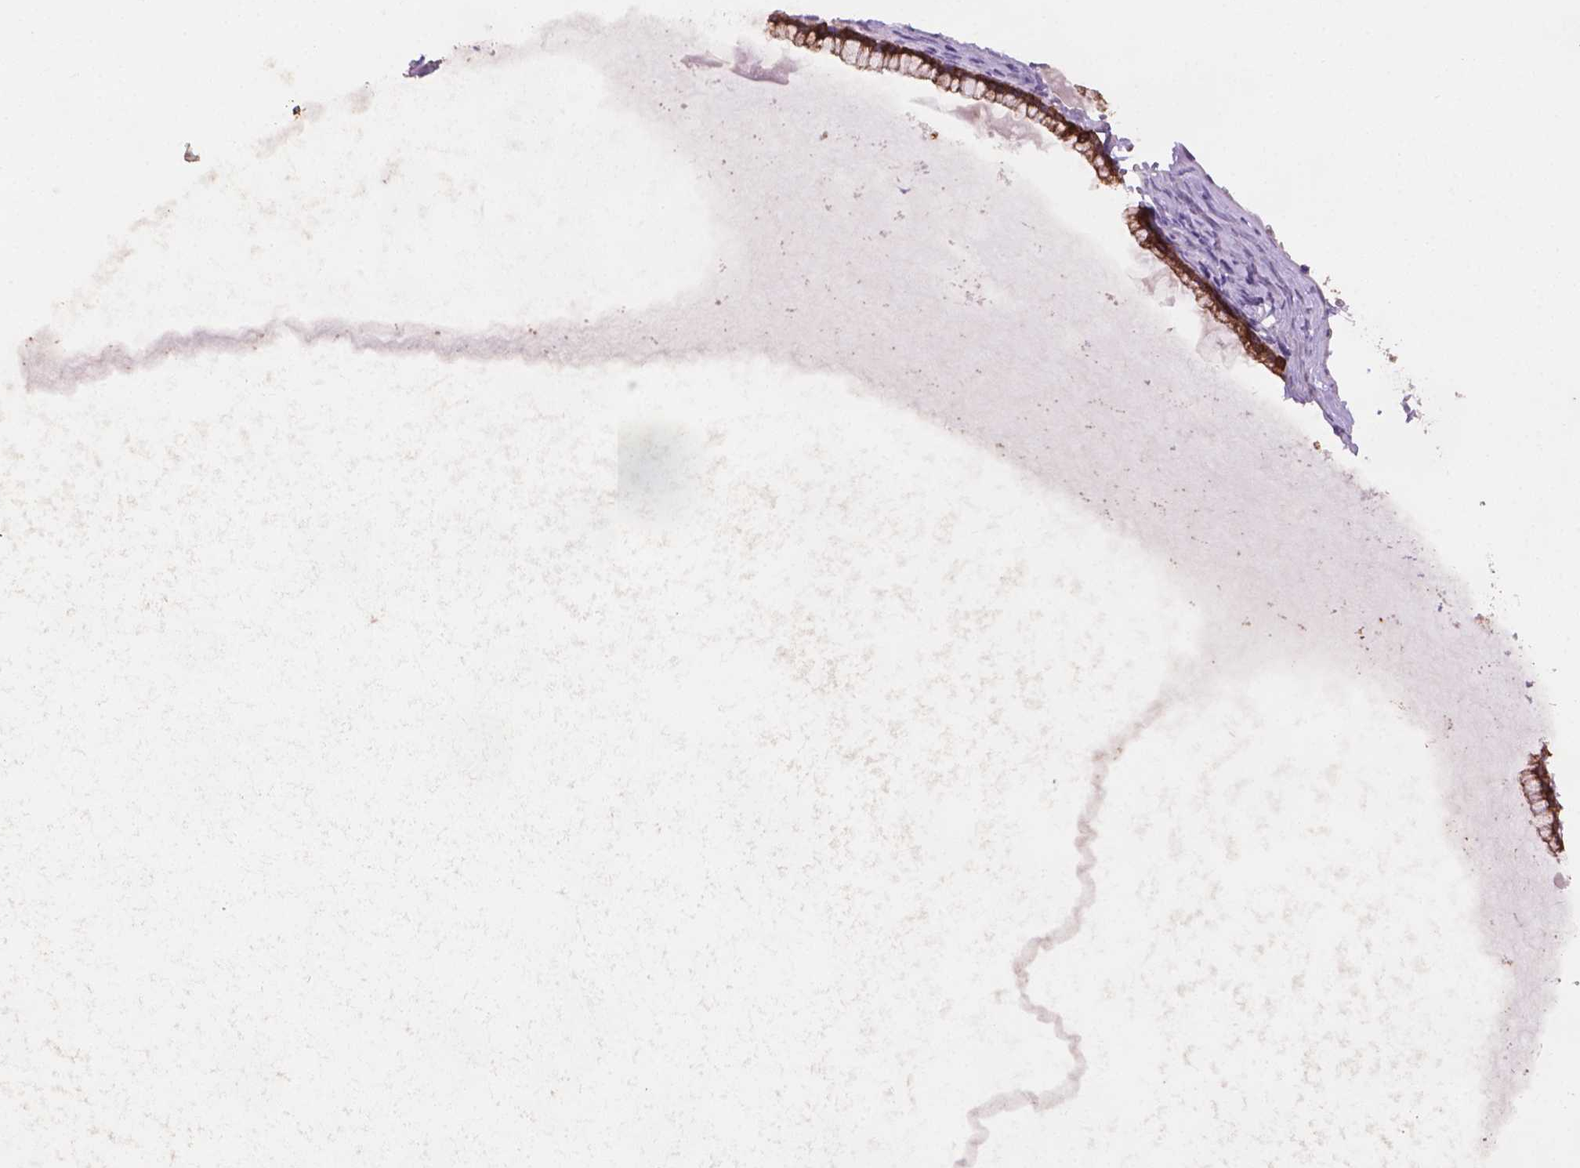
{"staining": {"intensity": "strong", "quantity": ">75%", "location": "cytoplasmic/membranous"}, "tissue": "ovarian cancer", "cell_type": "Tumor cells", "image_type": "cancer", "snomed": [{"axis": "morphology", "description": "Cystadenocarcinoma, mucinous, NOS"}, {"axis": "topography", "description": "Ovary"}], "caption": "This micrograph displays ovarian mucinous cystadenocarcinoma stained with IHC to label a protein in brown. The cytoplasmic/membranous of tumor cells show strong positivity for the protein. Nuclei are counter-stained blue.", "gene": "MUC1", "patient": {"sex": "female", "age": 41}}